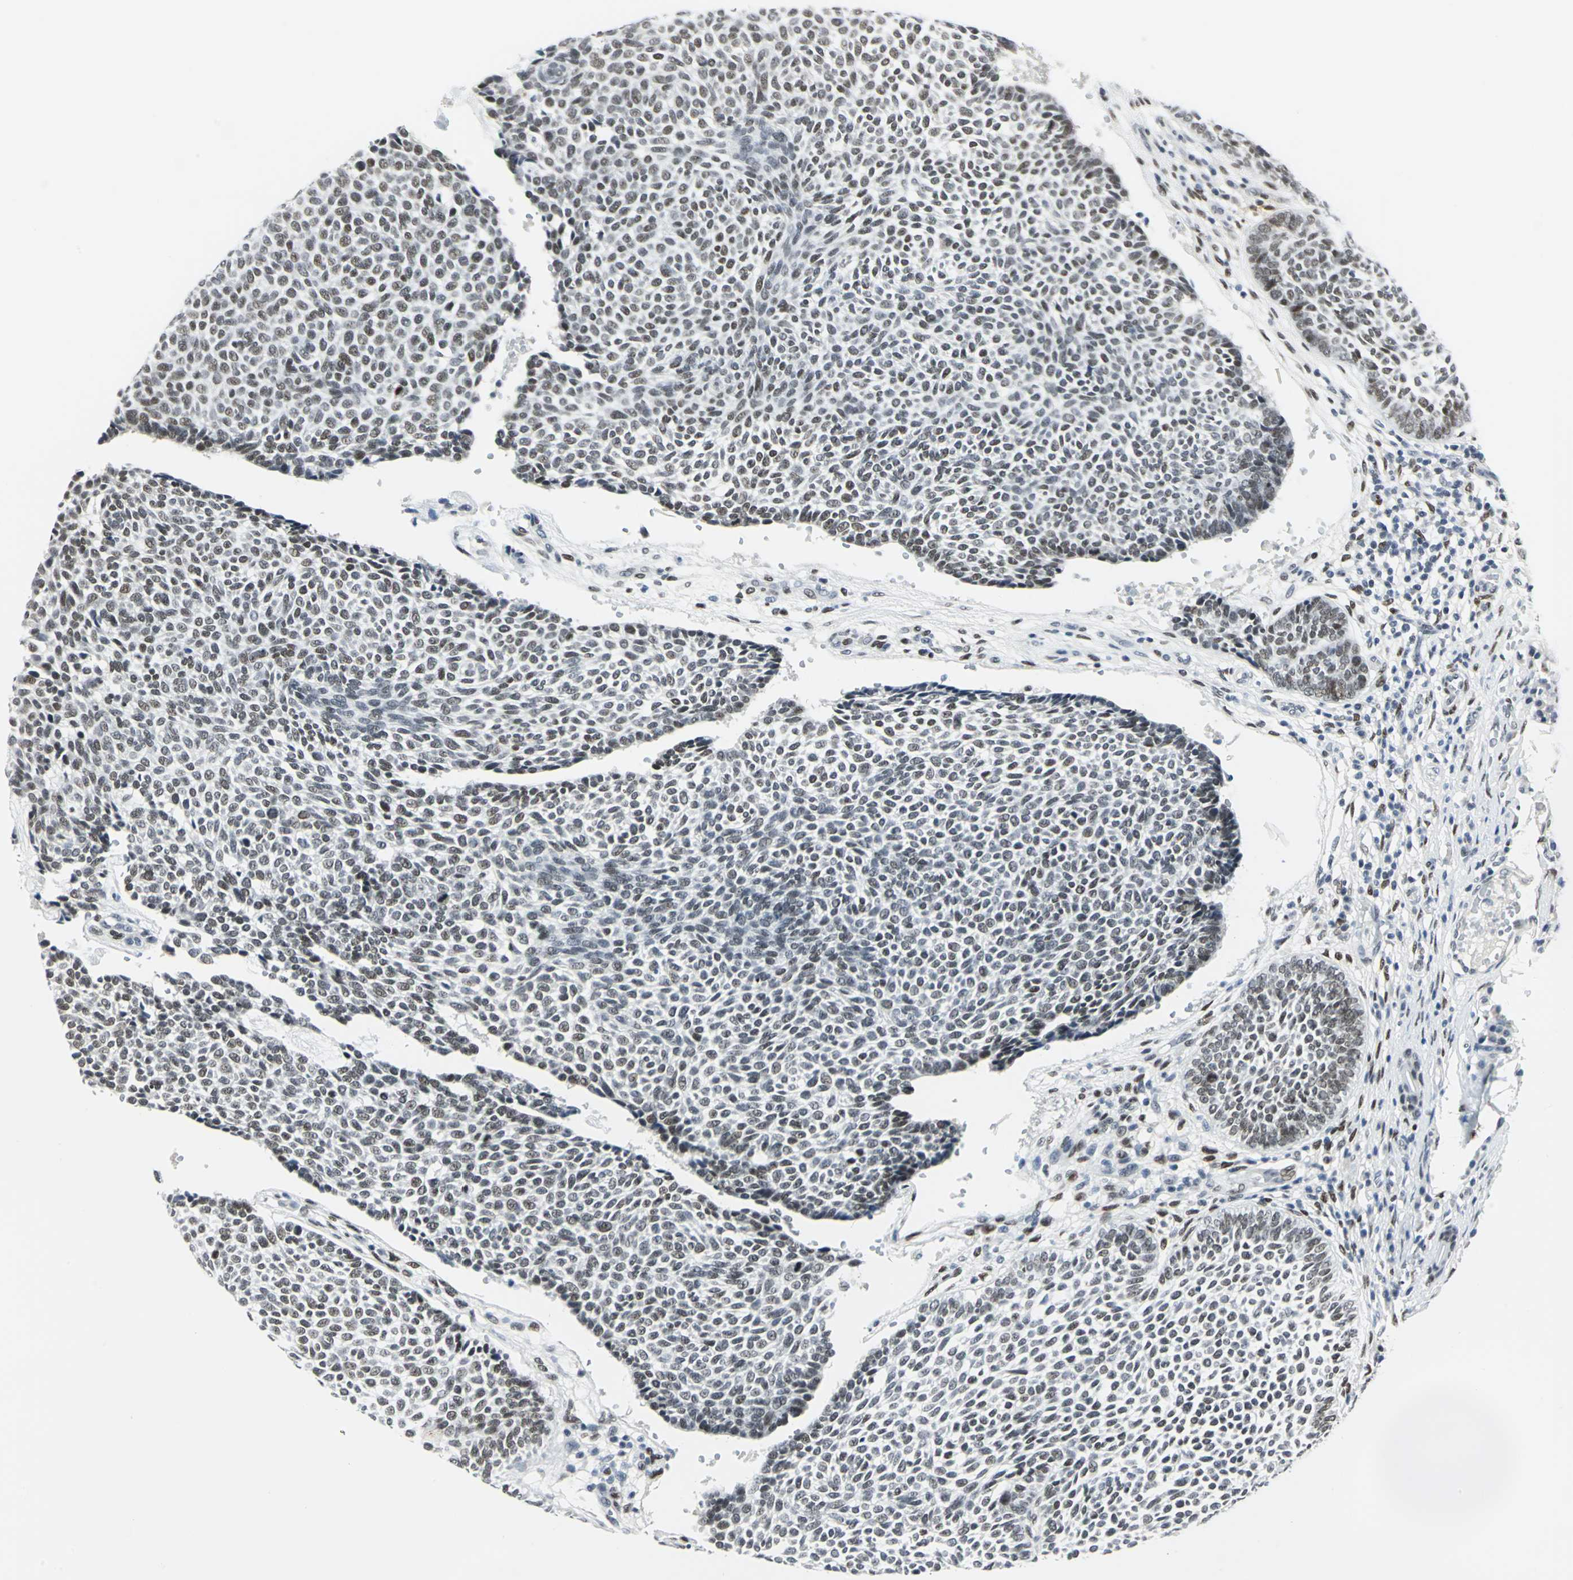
{"staining": {"intensity": "moderate", "quantity": ">75%", "location": "nuclear"}, "tissue": "skin cancer", "cell_type": "Tumor cells", "image_type": "cancer", "snomed": [{"axis": "morphology", "description": "Normal tissue, NOS"}, {"axis": "morphology", "description": "Basal cell carcinoma"}, {"axis": "topography", "description": "Skin"}], "caption": "Tumor cells reveal moderate nuclear staining in about >75% of cells in basal cell carcinoma (skin).", "gene": "MEIS2", "patient": {"sex": "male", "age": 87}}